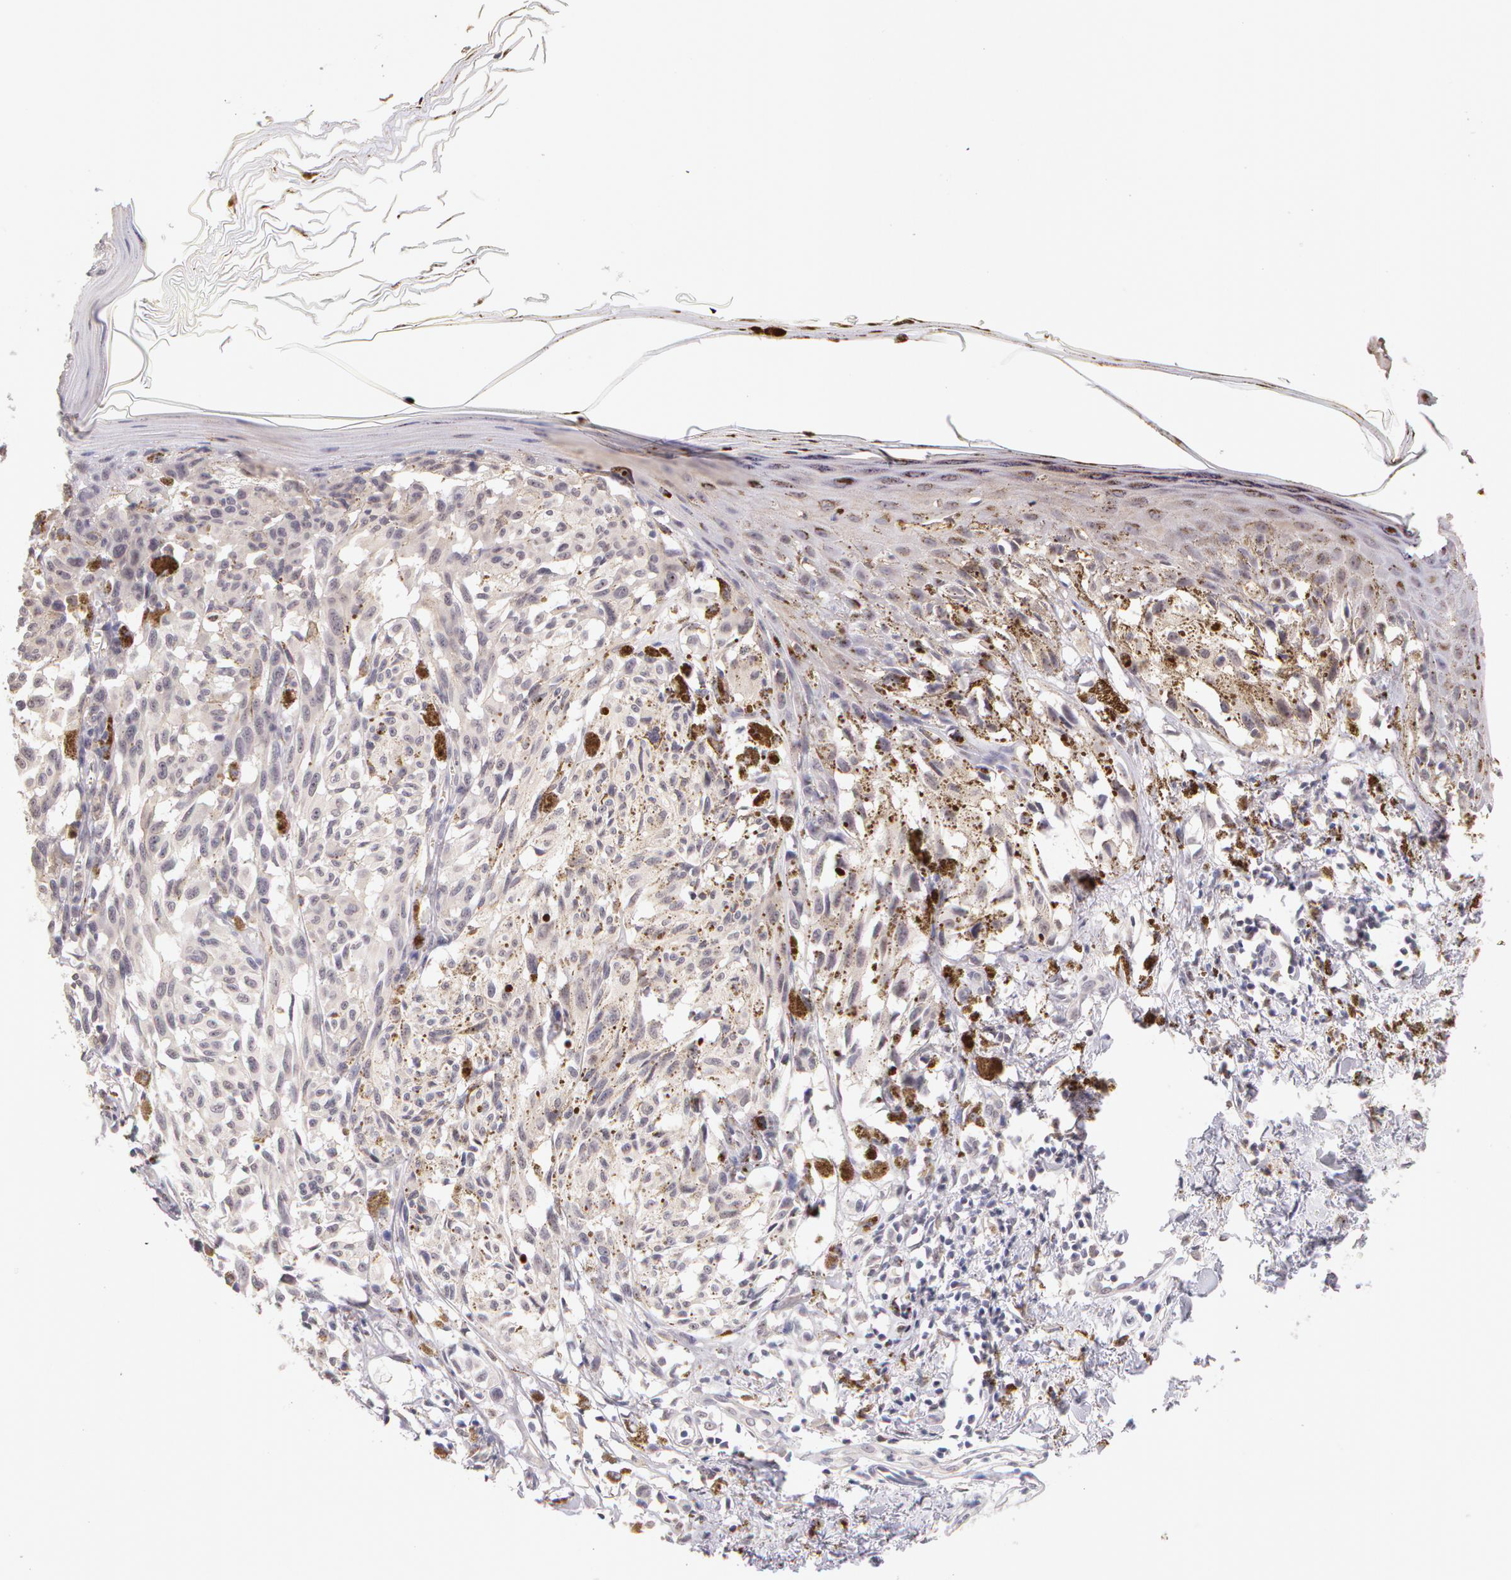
{"staining": {"intensity": "negative", "quantity": "none", "location": "none"}, "tissue": "melanoma", "cell_type": "Tumor cells", "image_type": "cancer", "snomed": [{"axis": "morphology", "description": "Malignant melanoma, NOS"}, {"axis": "topography", "description": "Skin"}], "caption": "An immunohistochemistry photomicrograph of malignant melanoma is shown. There is no staining in tumor cells of malignant melanoma. (Brightfield microscopy of DAB IHC at high magnification).", "gene": "ZNF597", "patient": {"sex": "female", "age": 72}}